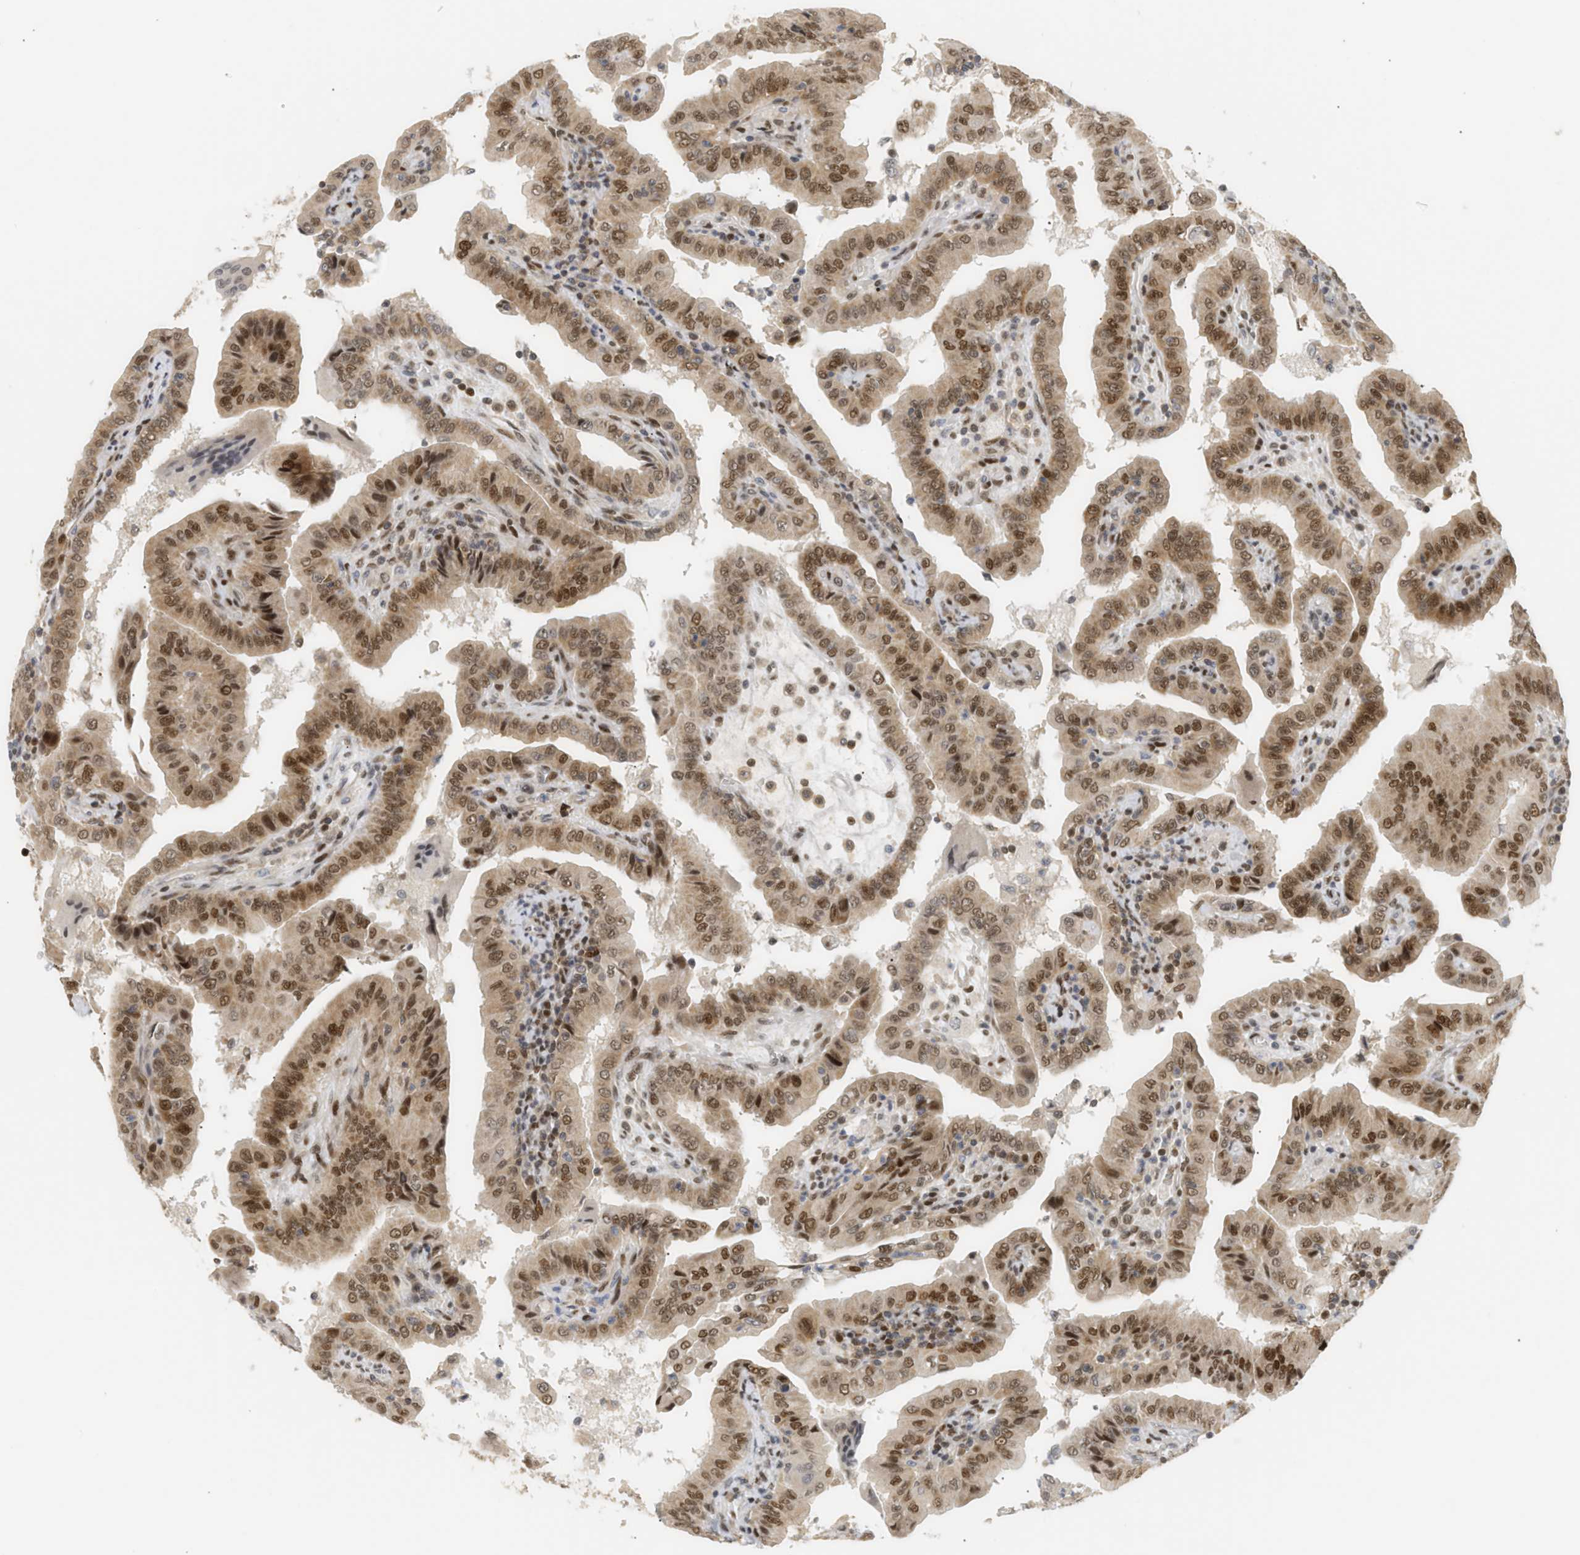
{"staining": {"intensity": "moderate", "quantity": ">75%", "location": "cytoplasmic/membranous,nuclear"}, "tissue": "thyroid cancer", "cell_type": "Tumor cells", "image_type": "cancer", "snomed": [{"axis": "morphology", "description": "Papillary adenocarcinoma, NOS"}, {"axis": "topography", "description": "Thyroid gland"}], "caption": "A brown stain shows moderate cytoplasmic/membranous and nuclear expression of a protein in thyroid papillary adenocarcinoma tumor cells. Using DAB (brown) and hematoxylin (blue) stains, captured at high magnification using brightfield microscopy.", "gene": "SSBP2", "patient": {"sex": "male", "age": 33}}